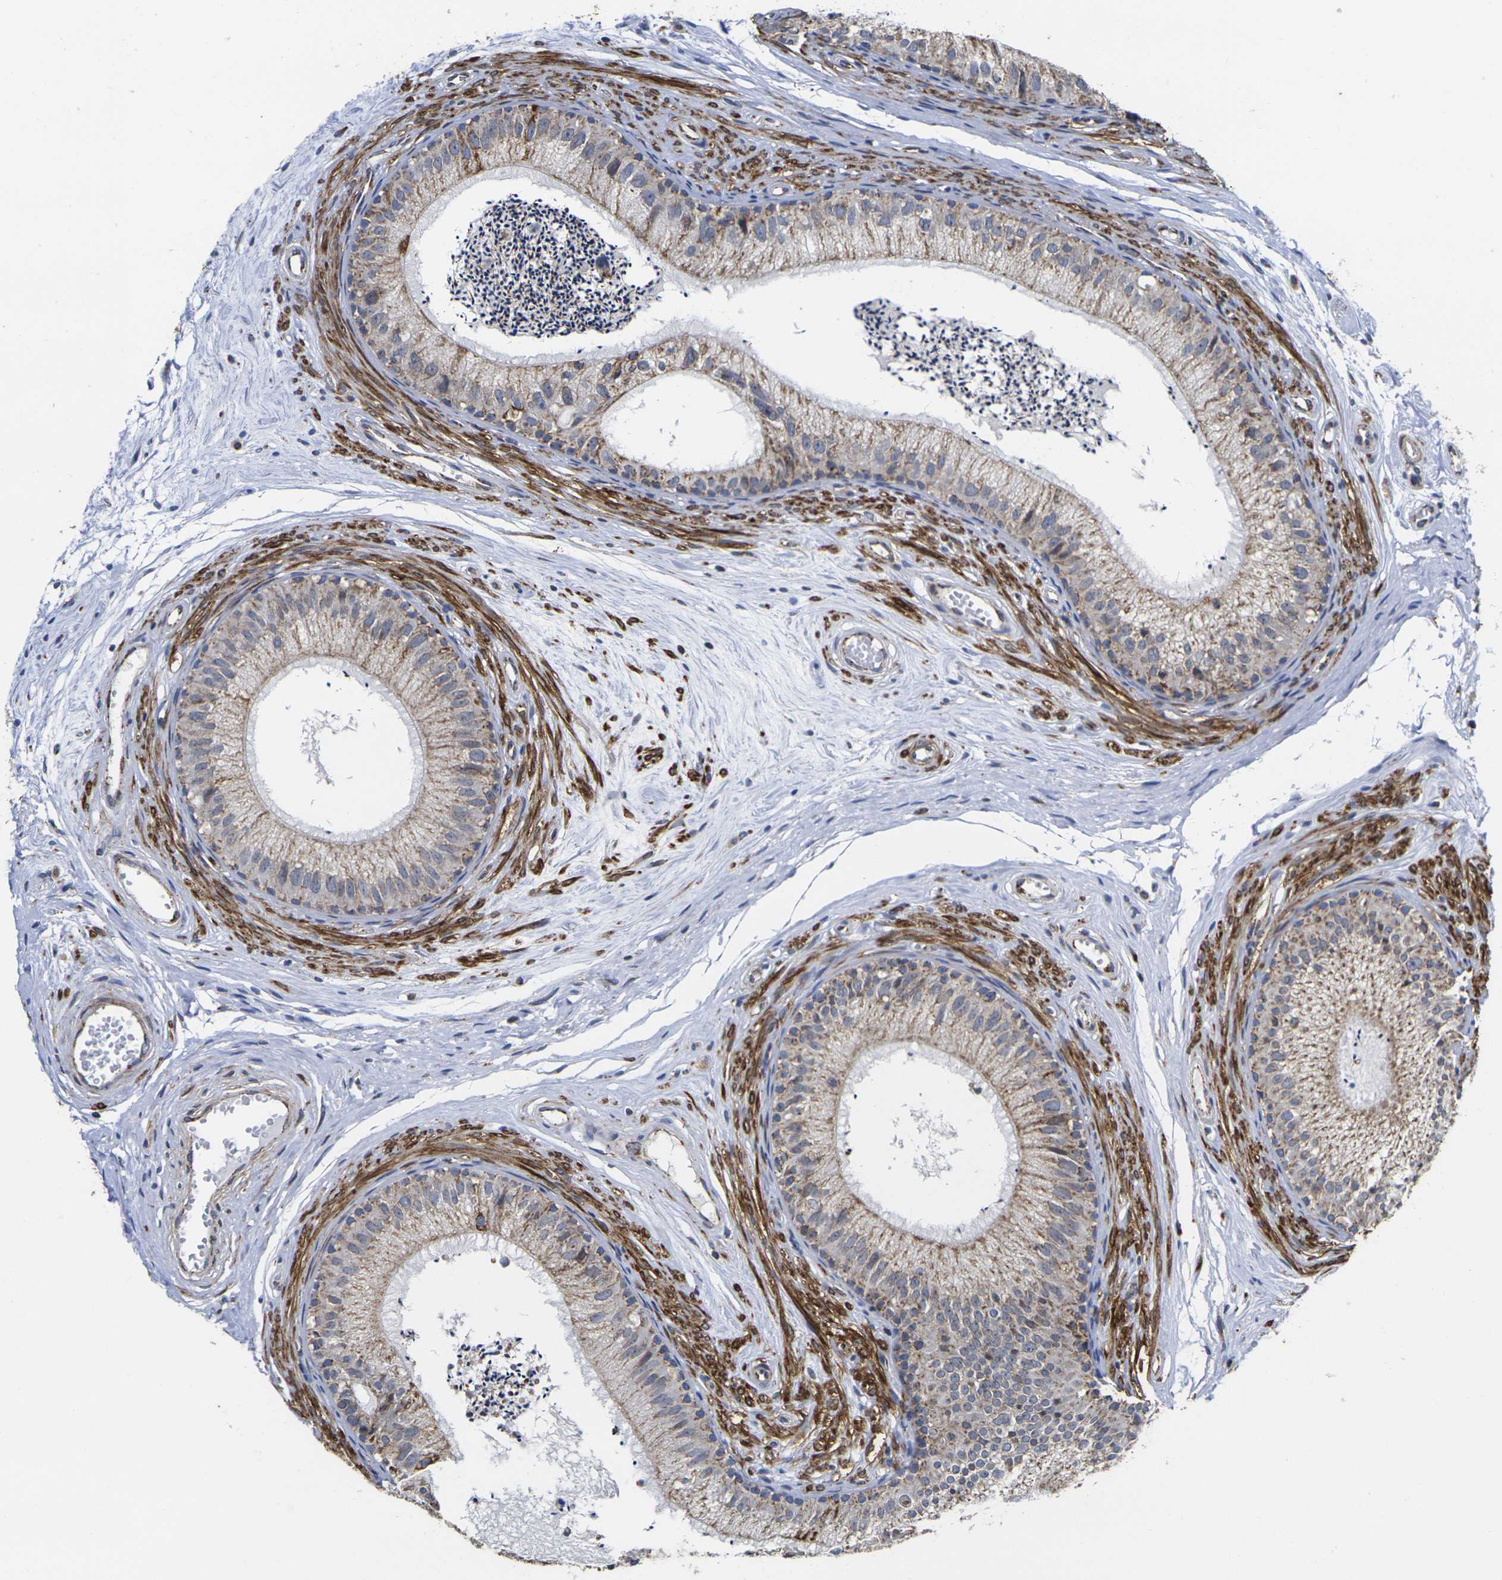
{"staining": {"intensity": "weak", "quantity": "25%-75%", "location": "cytoplasmic/membranous"}, "tissue": "epididymis", "cell_type": "Glandular cells", "image_type": "normal", "snomed": [{"axis": "morphology", "description": "Normal tissue, NOS"}, {"axis": "topography", "description": "Epididymis"}], "caption": "Immunohistochemistry histopathology image of unremarkable epididymis stained for a protein (brown), which demonstrates low levels of weak cytoplasmic/membranous positivity in approximately 25%-75% of glandular cells.", "gene": "P2RY11", "patient": {"sex": "male", "age": 56}}